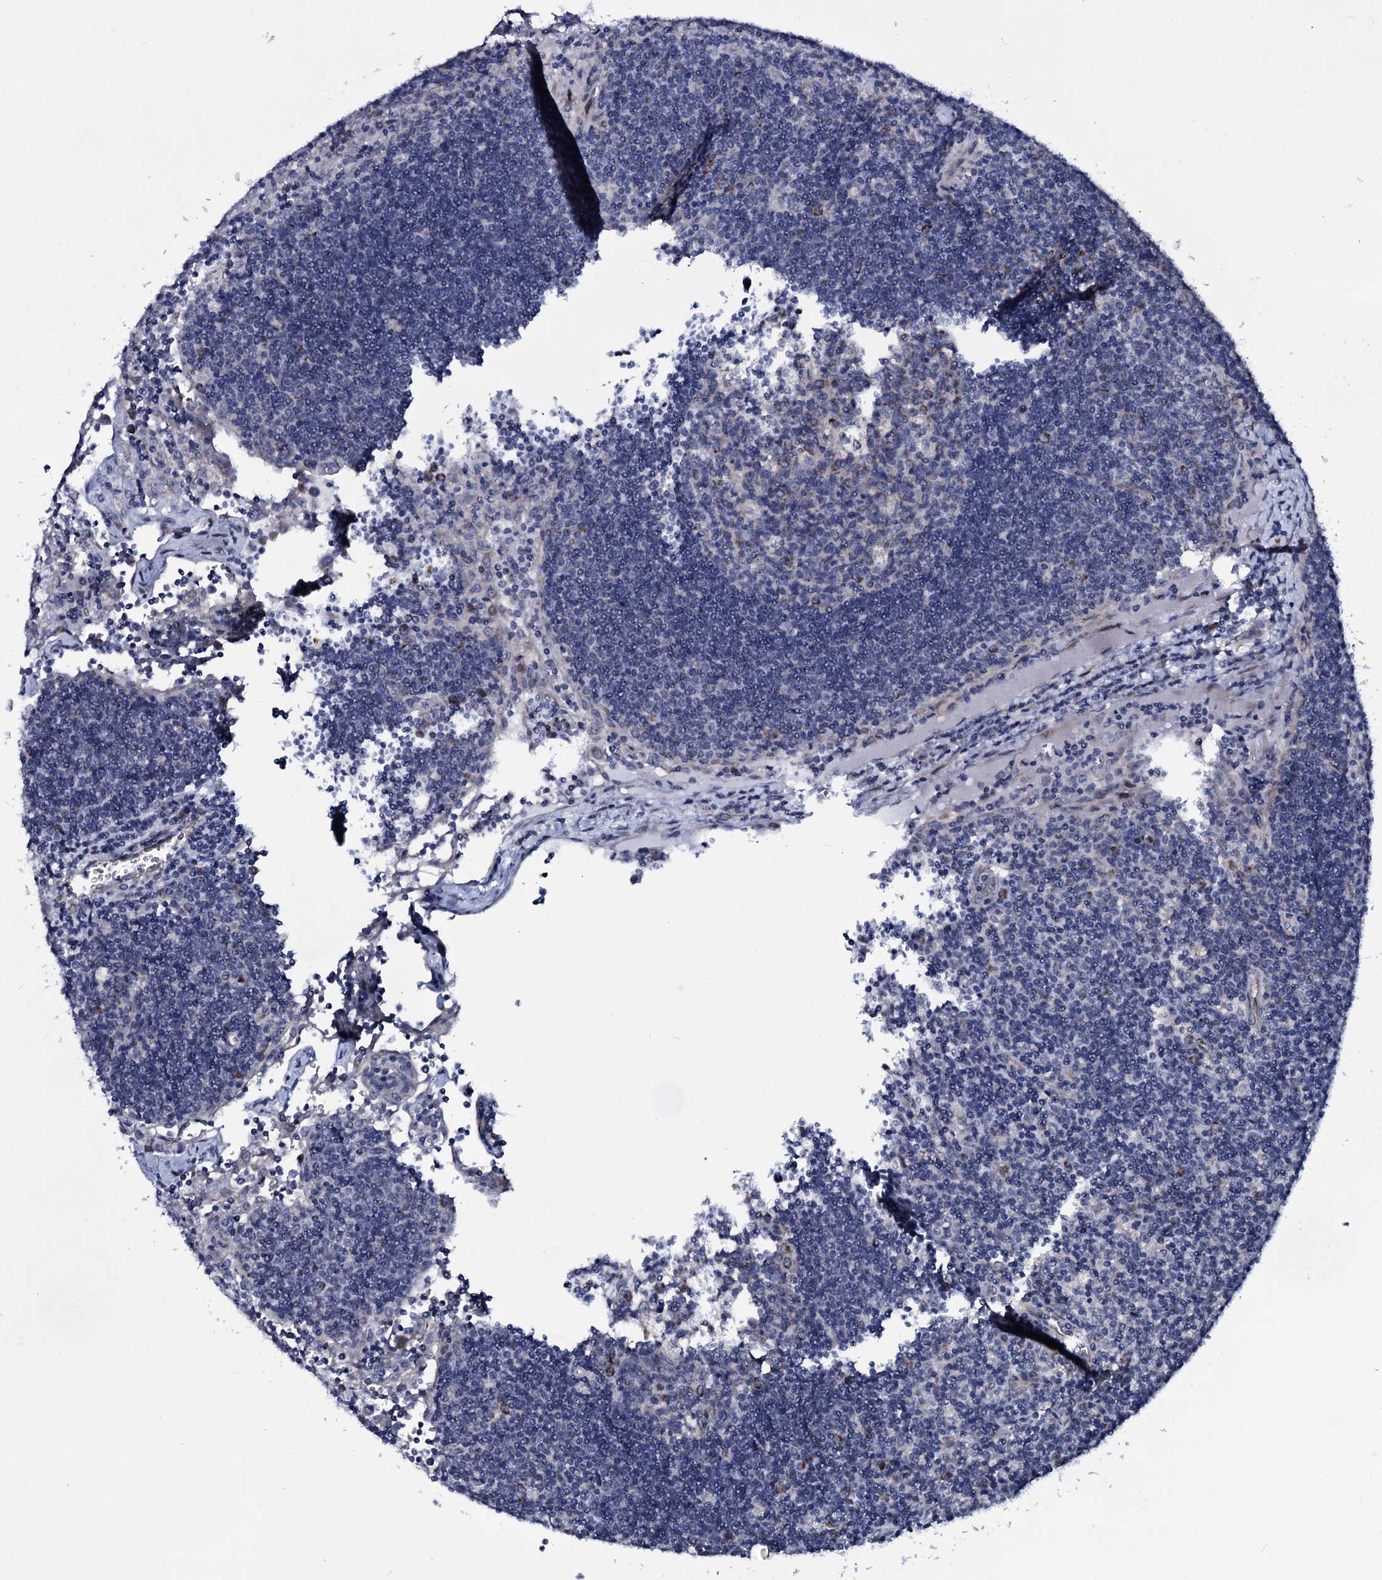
{"staining": {"intensity": "moderate", "quantity": "<25%", "location": "cytoplasmic/membranous"}, "tissue": "lymph node", "cell_type": "Germinal center cells", "image_type": "normal", "snomed": [{"axis": "morphology", "description": "Normal tissue, NOS"}, {"axis": "topography", "description": "Lymph node"}], "caption": "A histopathology image of human lymph node stained for a protein shows moderate cytoplasmic/membranous brown staining in germinal center cells.", "gene": "WIPF3", "patient": {"sex": "male", "age": 58}}